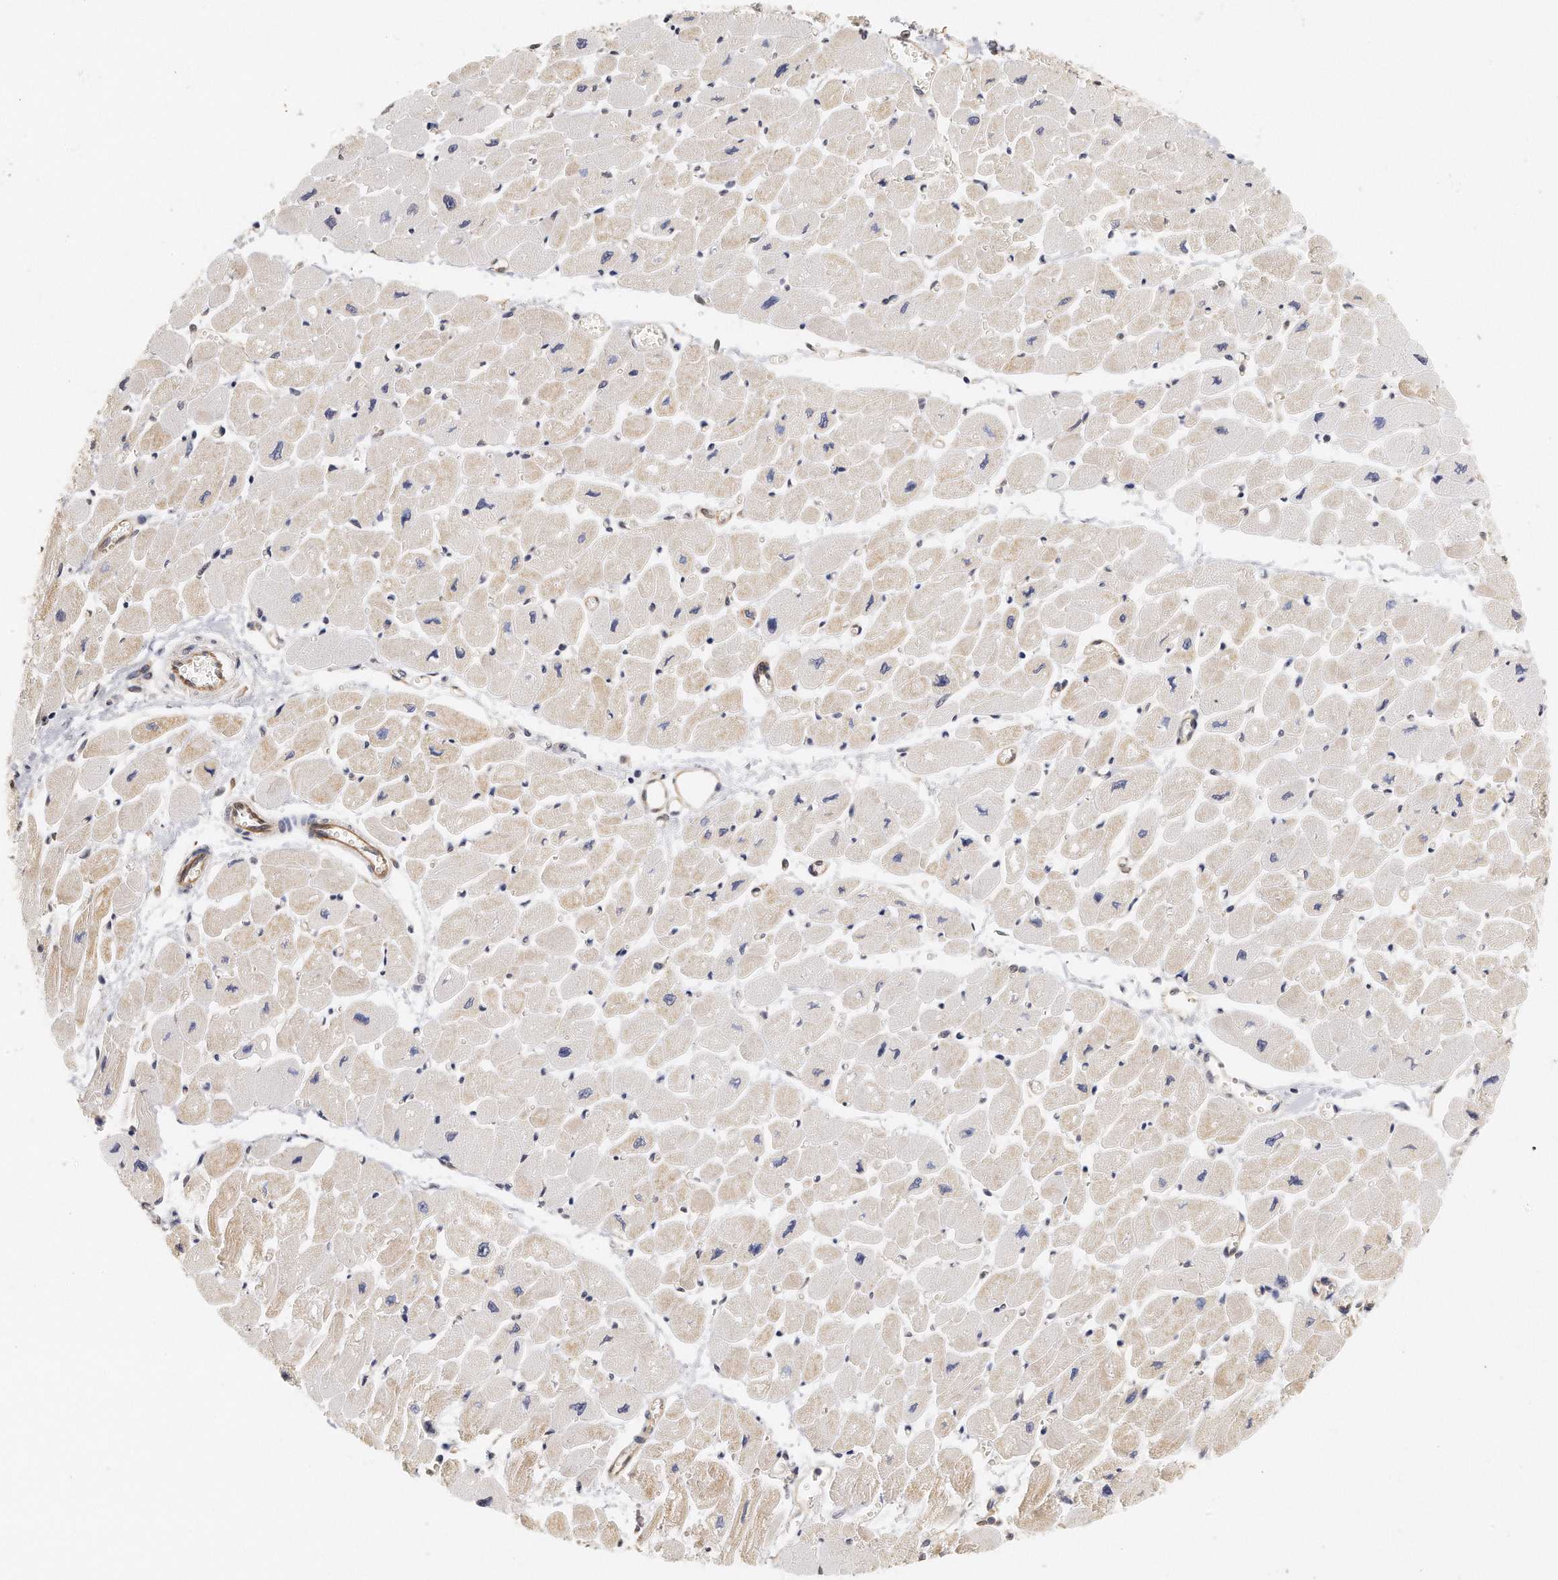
{"staining": {"intensity": "weak", "quantity": "<25%", "location": "cytoplasmic/membranous"}, "tissue": "heart muscle", "cell_type": "Cardiomyocytes", "image_type": "normal", "snomed": [{"axis": "morphology", "description": "Normal tissue, NOS"}, {"axis": "topography", "description": "Heart"}], "caption": "Human heart muscle stained for a protein using immunohistochemistry displays no positivity in cardiomyocytes.", "gene": "CHST7", "patient": {"sex": "female", "age": 54}}